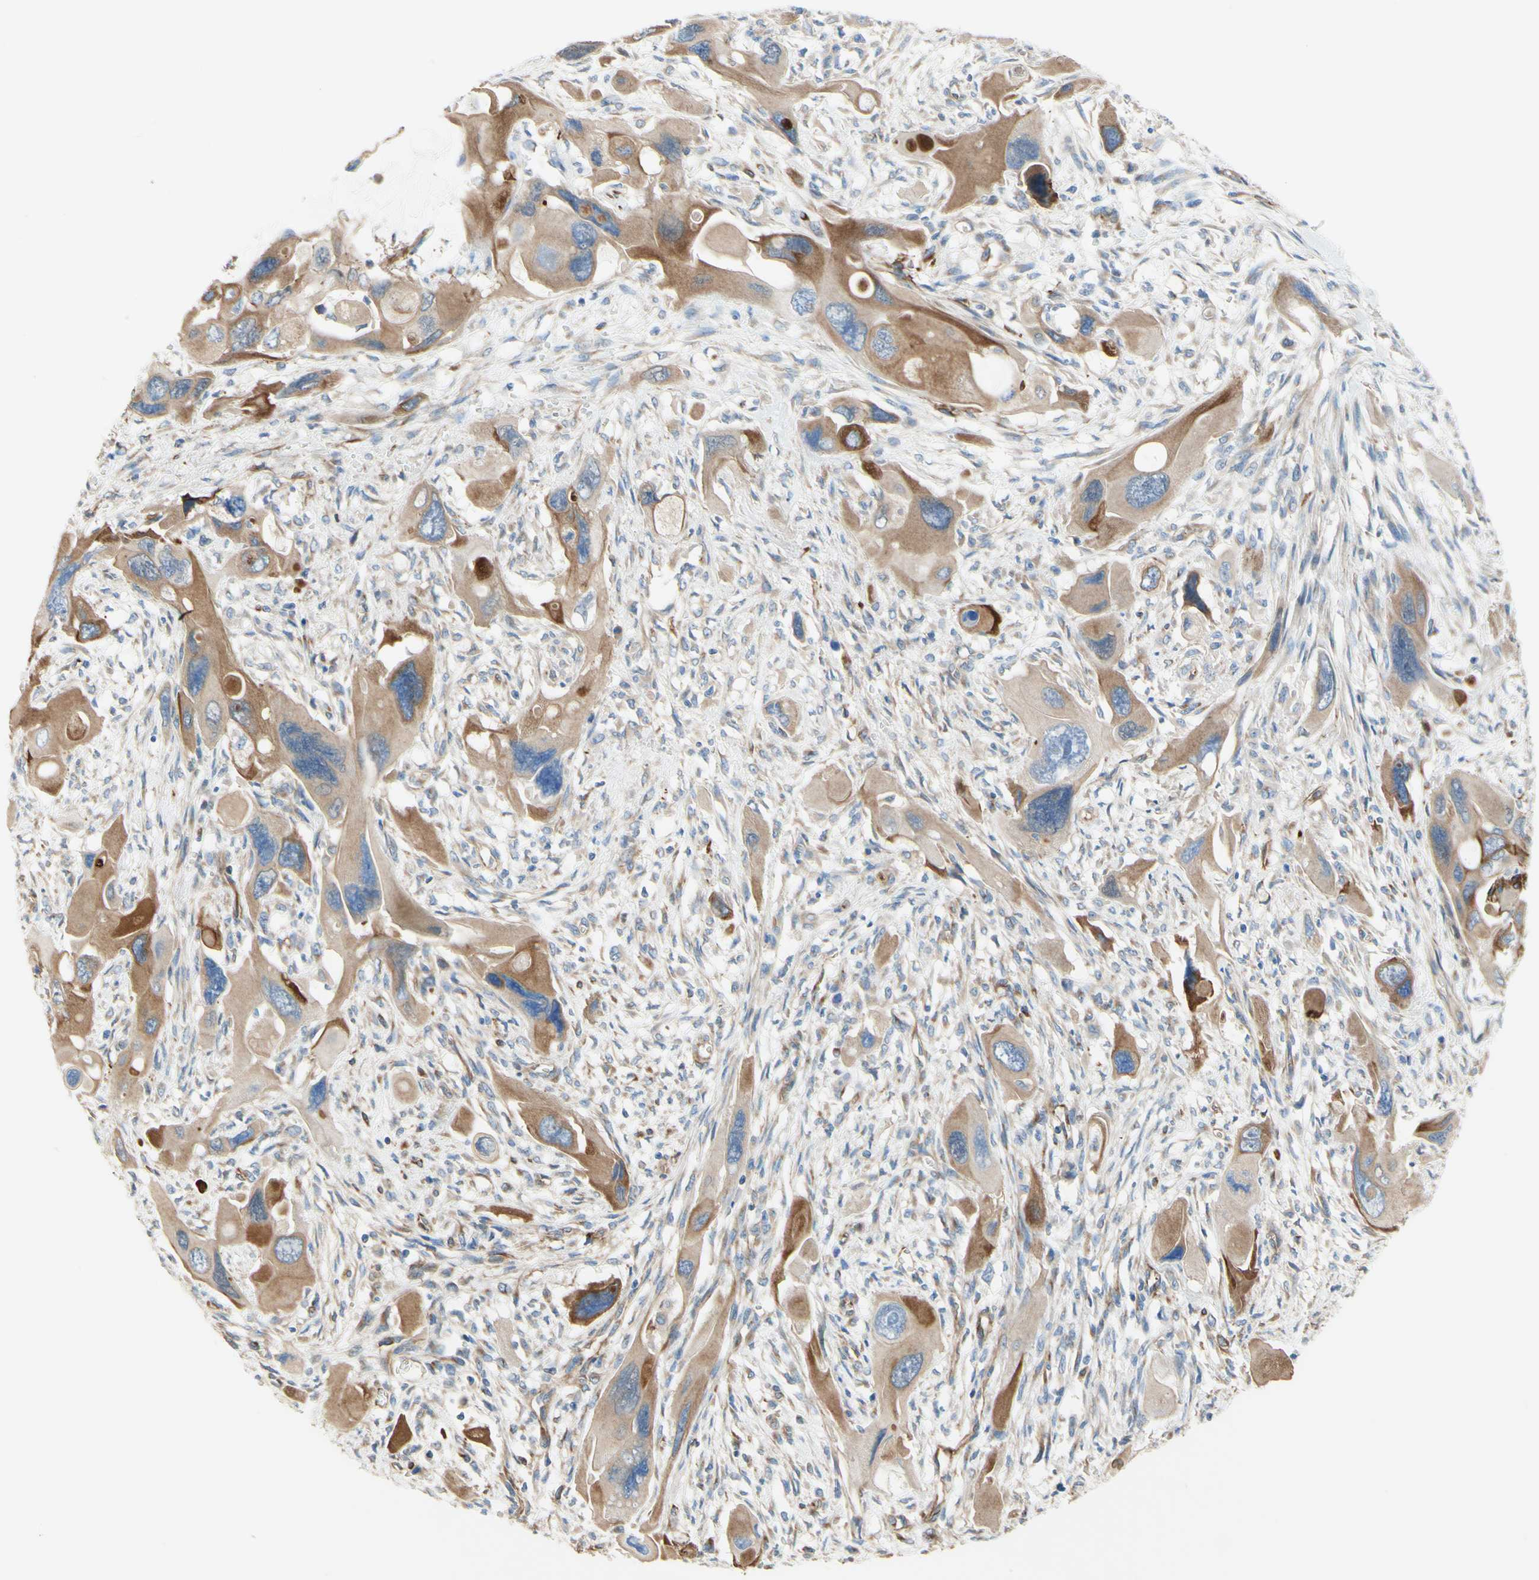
{"staining": {"intensity": "moderate", "quantity": ">75%", "location": "cytoplasmic/membranous"}, "tissue": "pancreatic cancer", "cell_type": "Tumor cells", "image_type": "cancer", "snomed": [{"axis": "morphology", "description": "Adenocarcinoma, NOS"}, {"axis": "topography", "description": "Pancreas"}], "caption": "An IHC image of tumor tissue is shown. Protein staining in brown shows moderate cytoplasmic/membranous positivity in adenocarcinoma (pancreatic) within tumor cells. The protein of interest is shown in brown color, while the nuclei are stained blue.", "gene": "ENDOD1", "patient": {"sex": "male", "age": 73}}